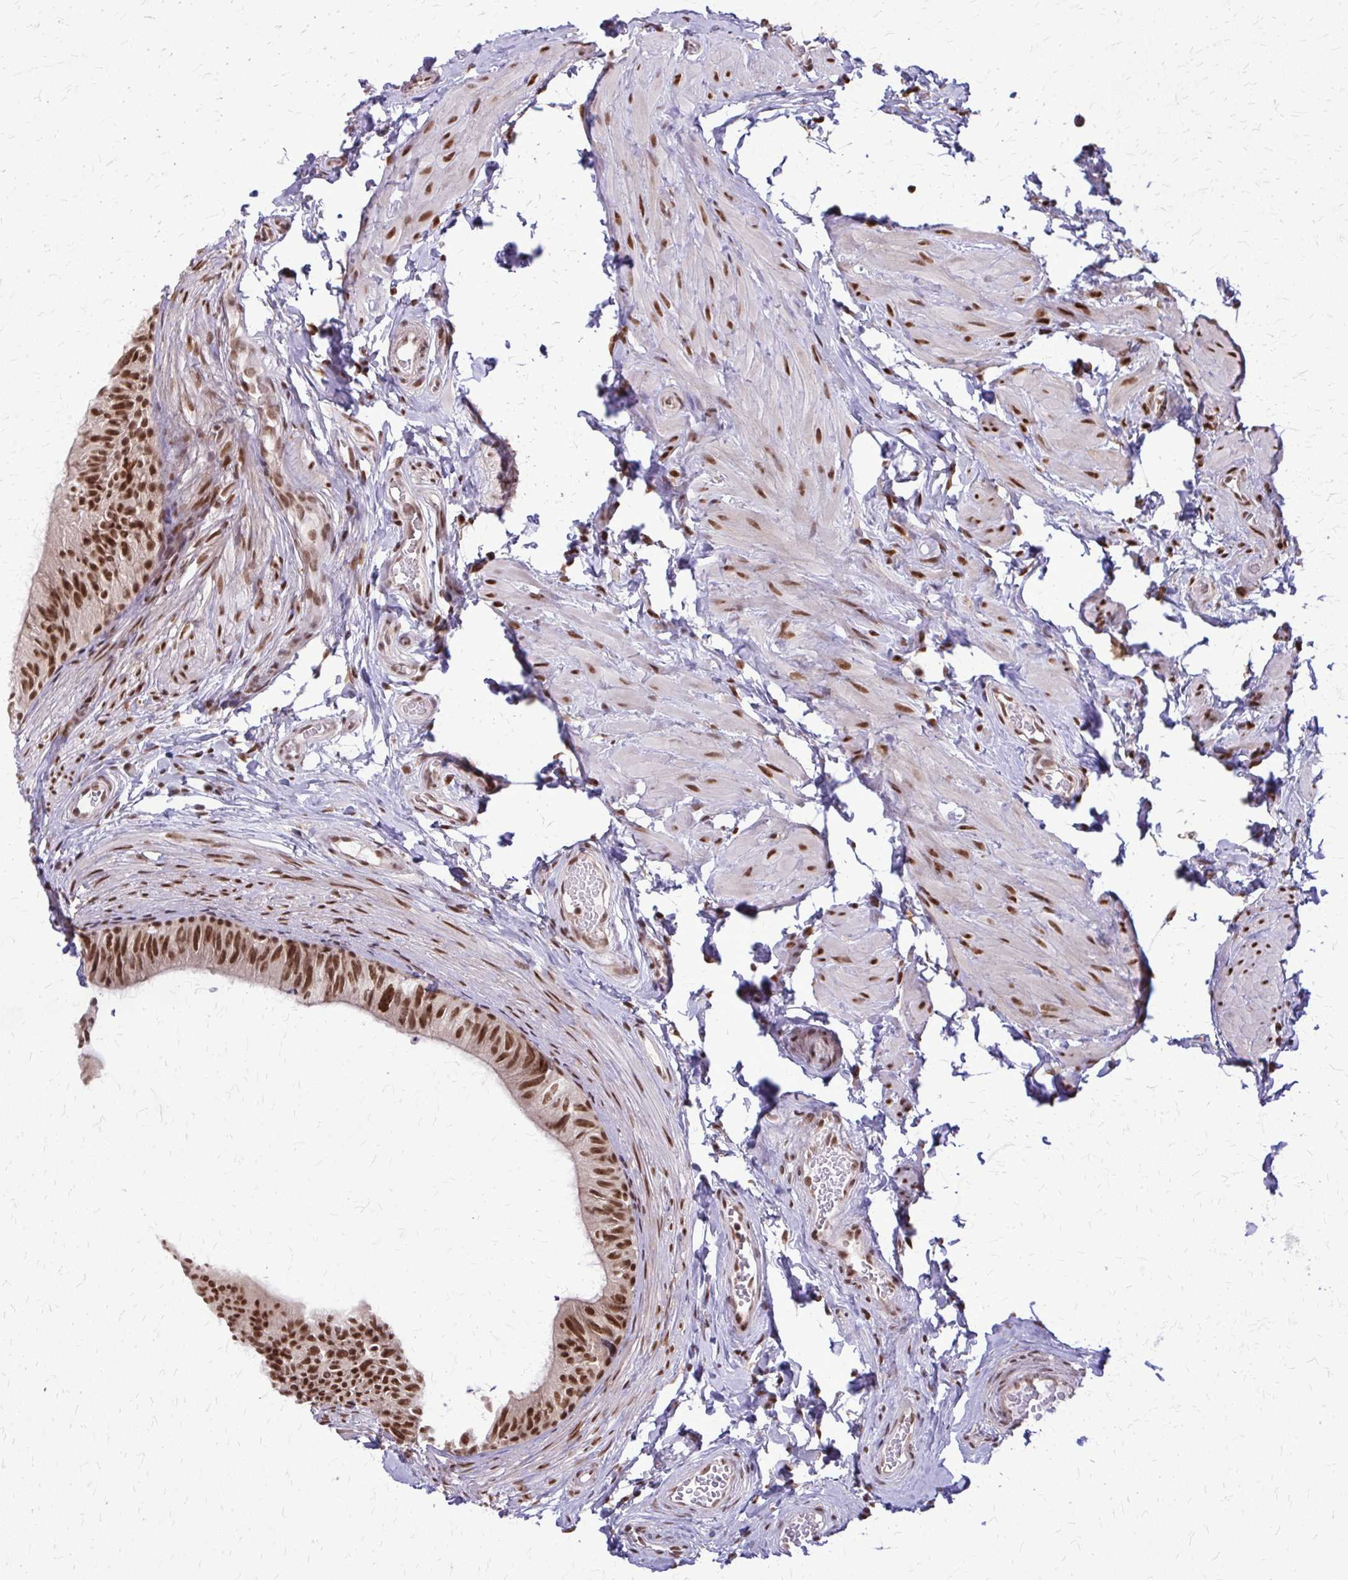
{"staining": {"intensity": "moderate", "quantity": ">75%", "location": "nuclear"}, "tissue": "epididymis", "cell_type": "Glandular cells", "image_type": "normal", "snomed": [{"axis": "morphology", "description": "Normal tissue, NOS"}, {"axis": "topography", "description": "Epididymis, spermatic cord, NOS"}, {"axis": "topography", "description": "Epididymis"}, {"axis": "topography", "description": "Peripheral nerve tissue"}], "caption": "IHC of unremarkable human epididymis exhibits medium levels of moderate nuclear positivity in approximately >75% of glandular cells. The protein of interest is shown in brown color, while the nuclei are stained blue.", "gene": "HDAC3", "patient": {"sex": "male", "age": 29}}